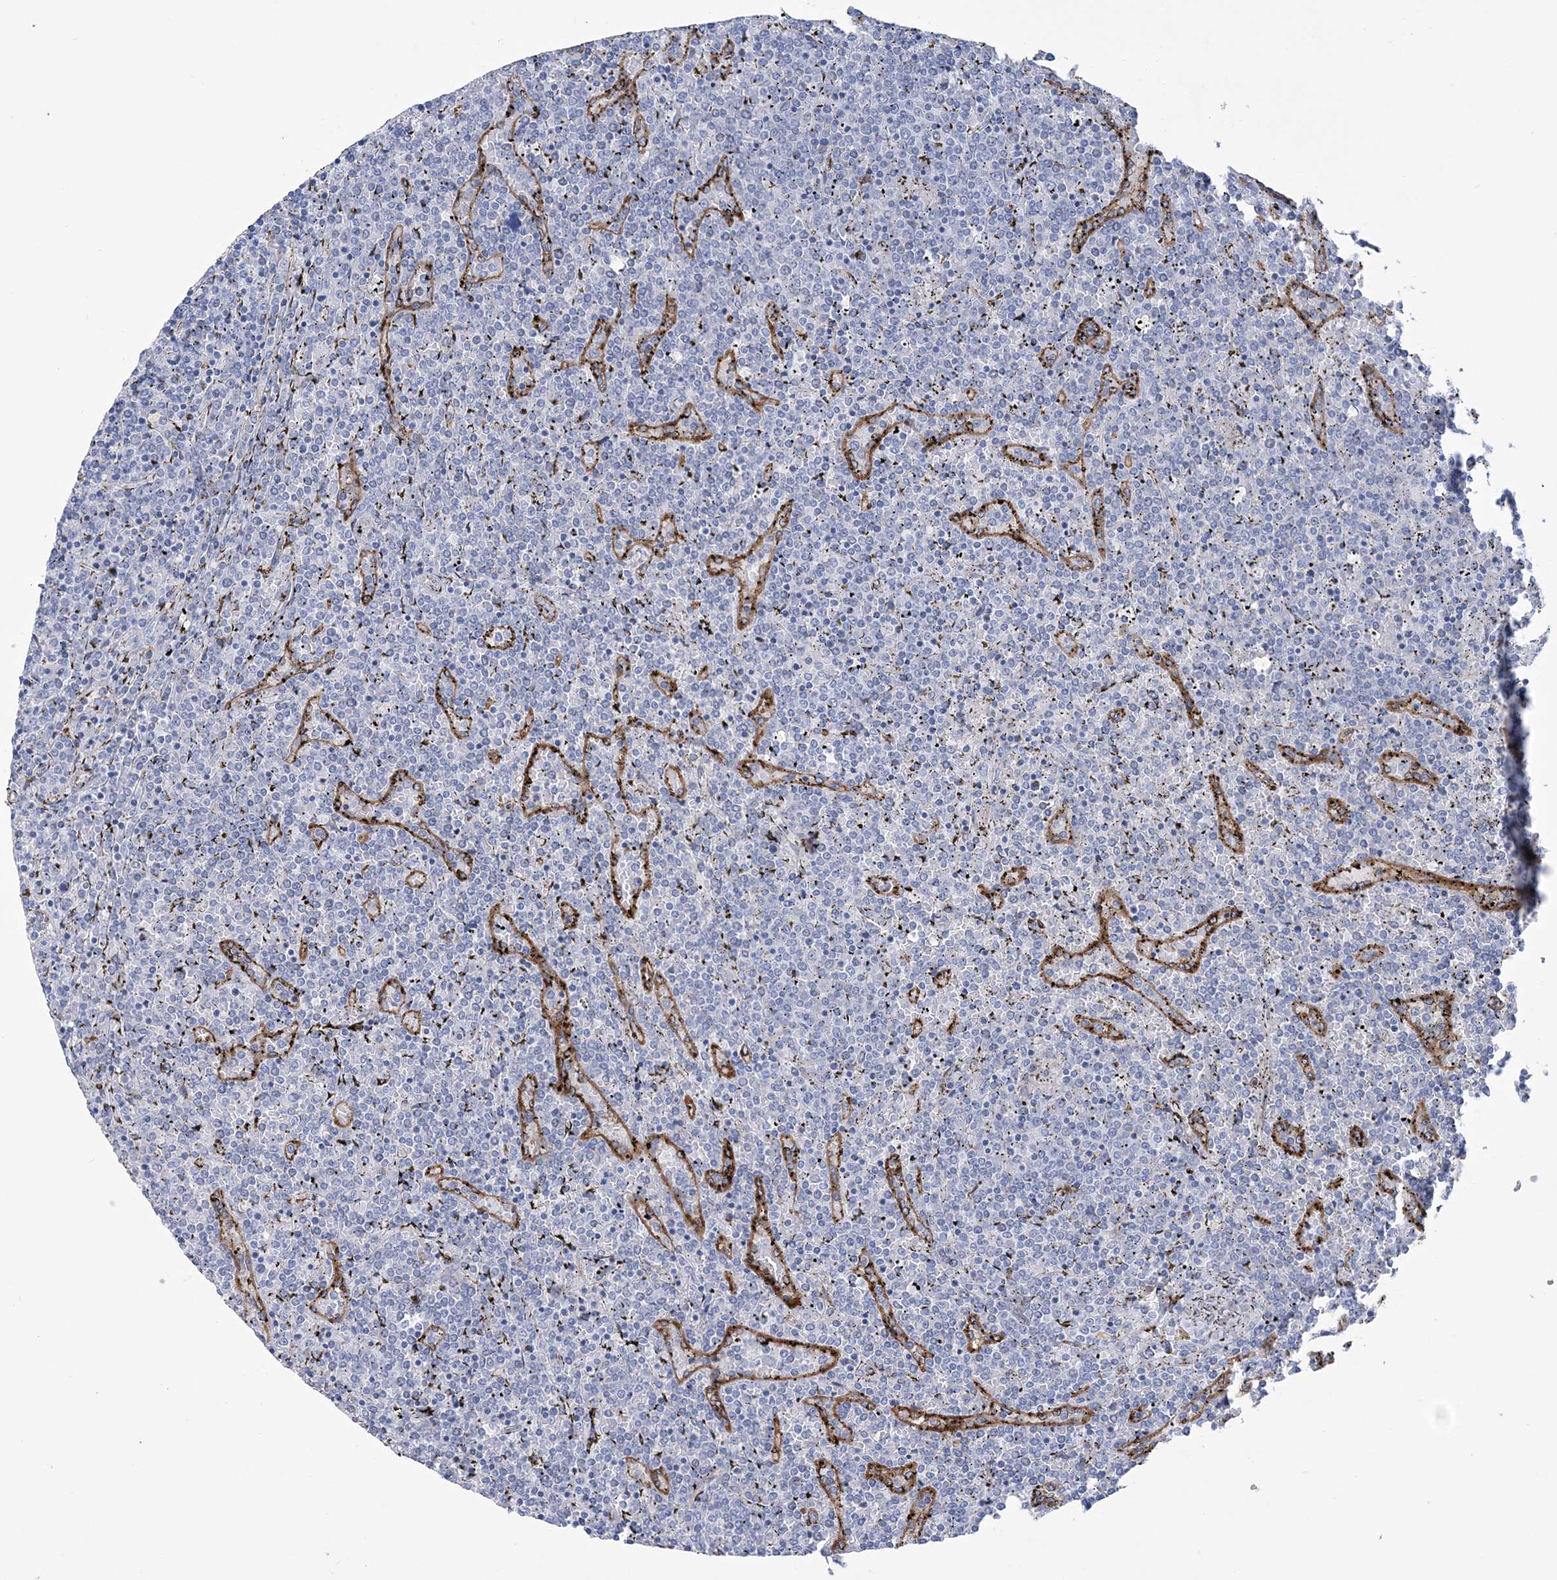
{"staining": {"intensity": "negative", "quantity": "none", "location": "none"}, "tissue": "lymphoma", "cell_type": "Tumor cells", "image_type": "cancer", "snomed": [{"axis": "morphology", "description": "Malignant lymphoma, non-Hodgkin's type, Low grade"}, {"axis": "topography", "description": "Spleen"}], "caption": "Immunohistochemistry (IHC) histopathology image of neoplastic tissue: lymphoma stained with DAB shows no significant protein expression in tumor cells.", "gene": "RAB11FIP5", "patient": {"sex": "female", "age": 19}}